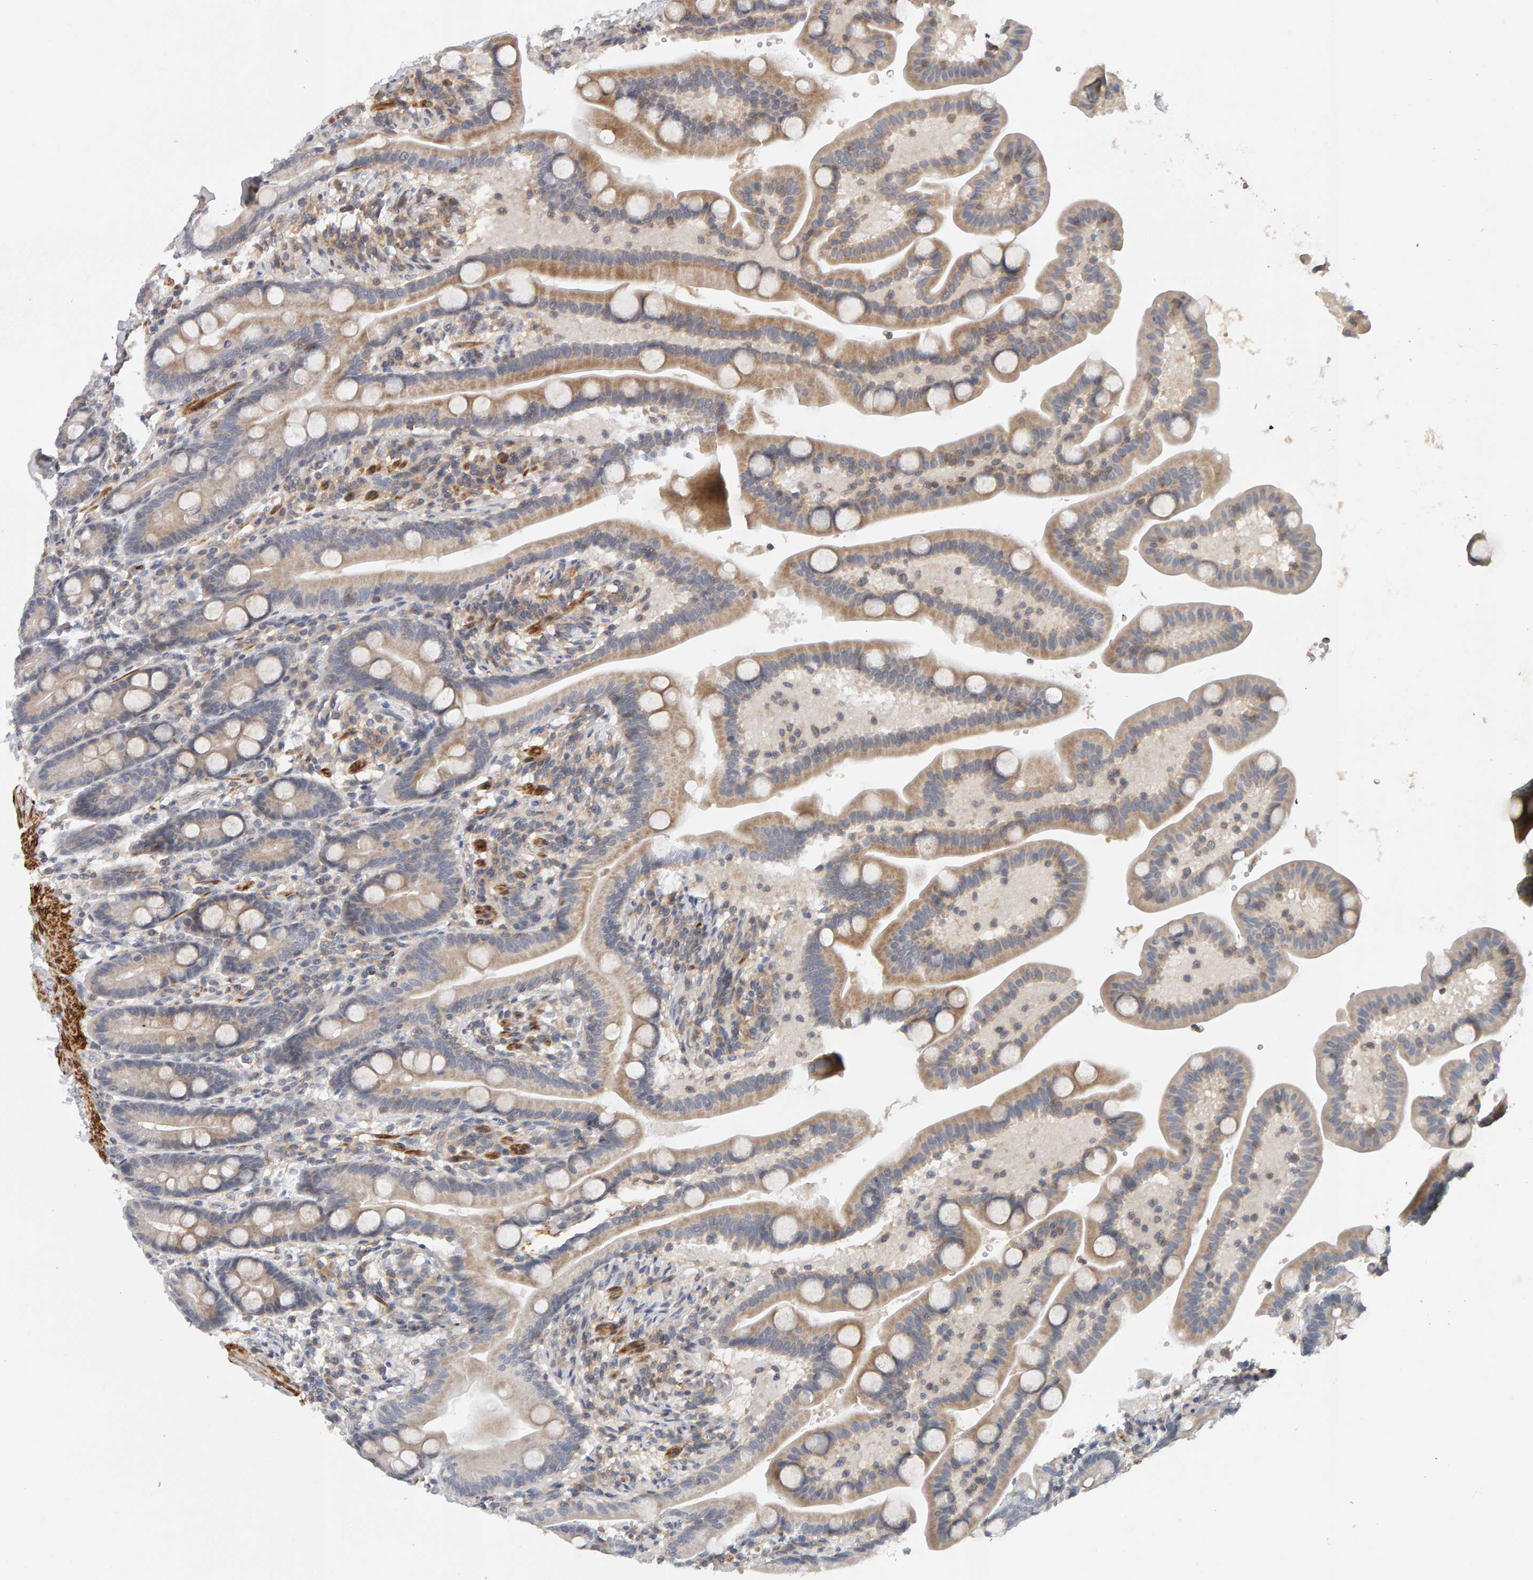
{"staining": {"intensity": "moderate", "quantity": "25%-75%", "location": "cytoplasmic/membranous"}, "tissue": "duodenum", "cell_type": "Glandular cells", "image_type": "normal", "snomed": [{"axis": "morphology", "description": "Normal tissue, NOS"}, {"axis": "topography", "description": "Duodenum"}], "caption": "Immunohistochemical staining of normal human duodenum shows medium levels of moderate cytoplasmic/membranous expression in about 25%-75% of glandular cells.", "gene": "NUDCD1", "patient": {"sex": "male", "age": 54}}